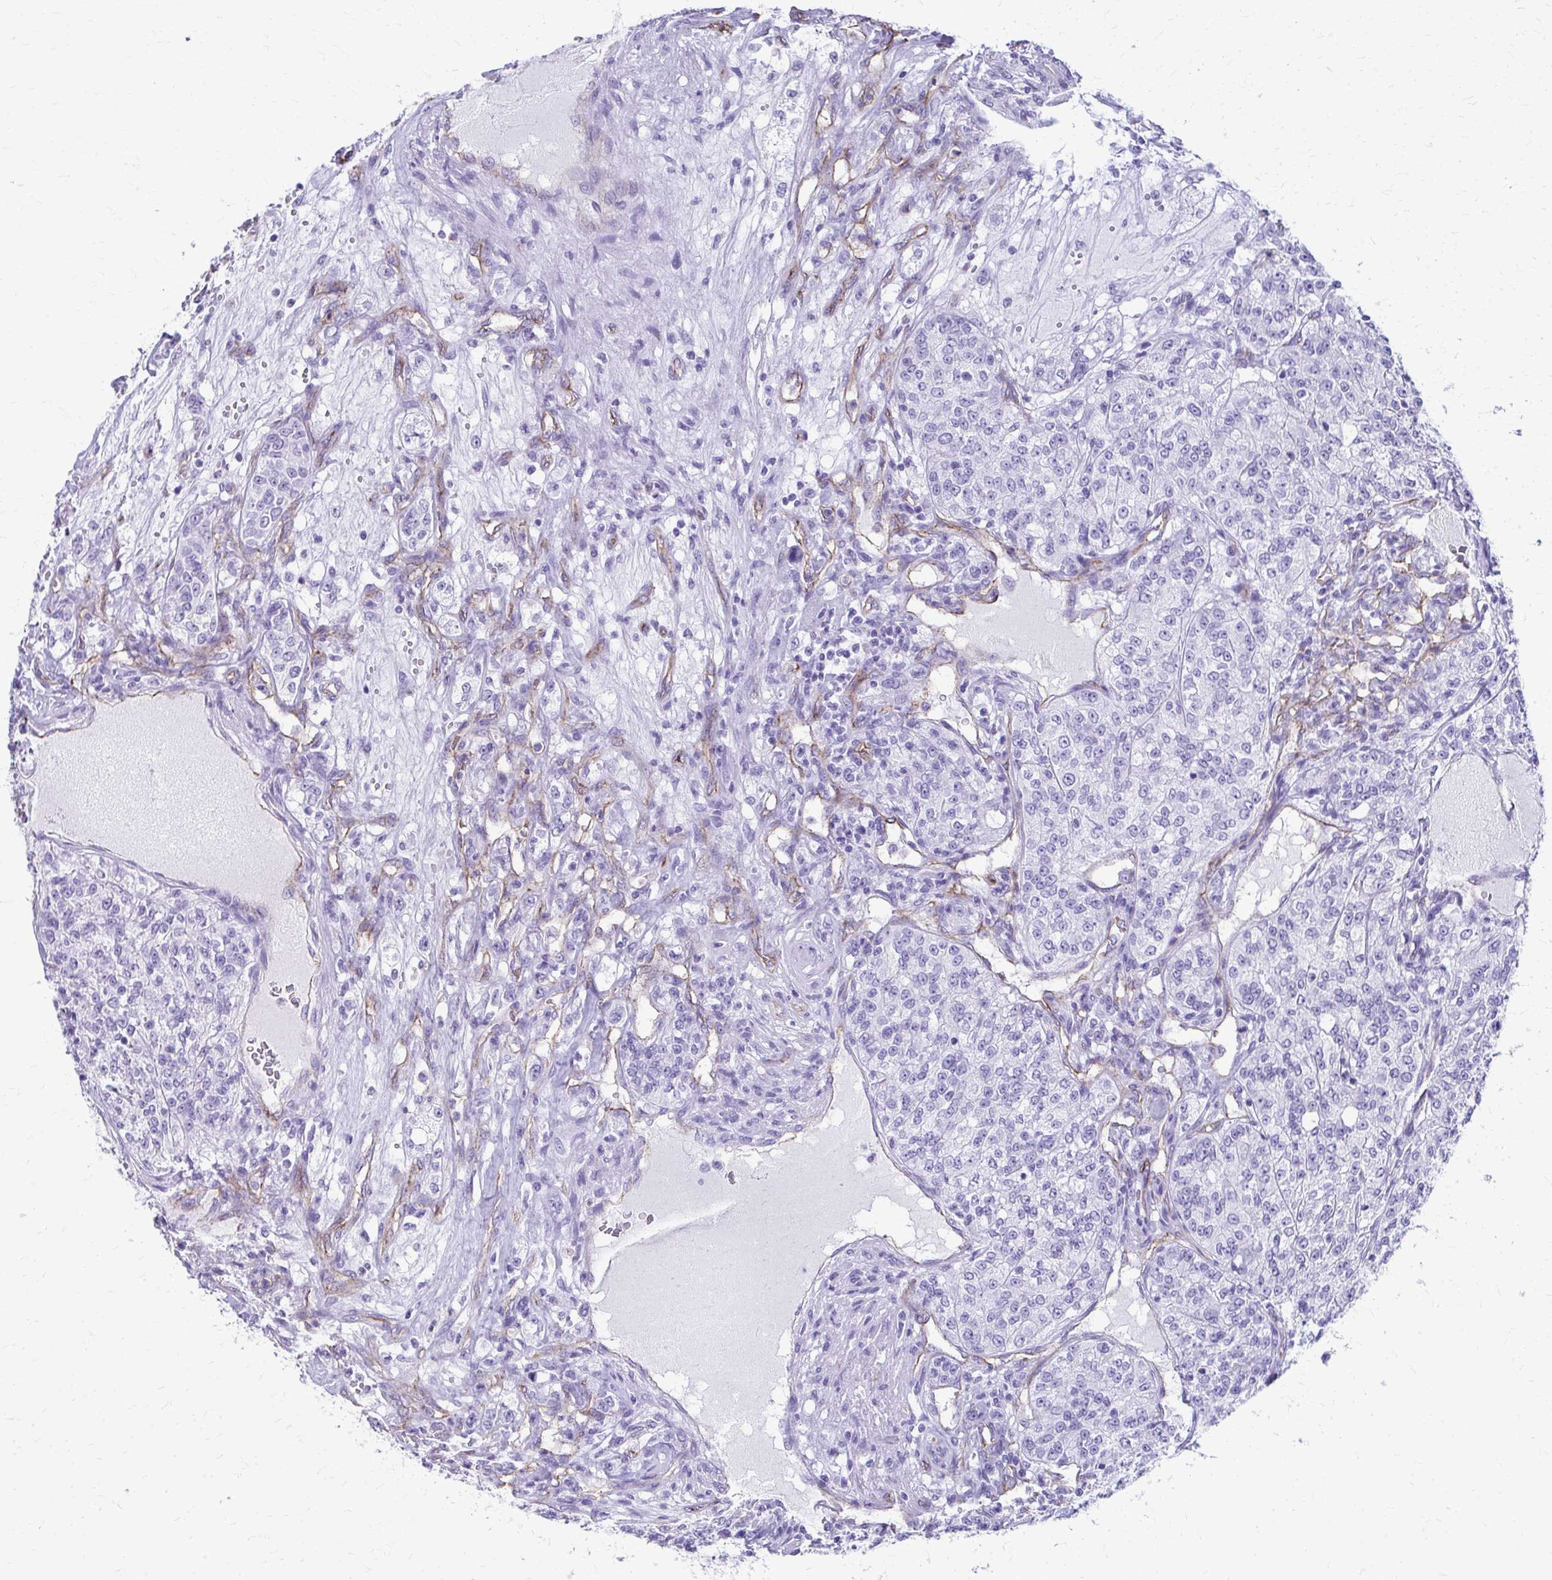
{"staining": {"intensity": "negative", "quantity": "none", "location": "none"}, "tissue": "renal cancer", "cell_type": "Tumor cells", "image_type": "cancer", "snomed": [{"axis": "morphology", "description": "Adenocarcinoma, NOS"}, {"axis": "topography", "description": "Kidney"}], "caption": "IHC image of neoplastic tissue: renal cancer (adenocarcinoma) stained with DAB demonstrates no significant protein staining in tumor cells.", "gene": "TPSG1", "patient": {"sex": "female", "age": 63}}